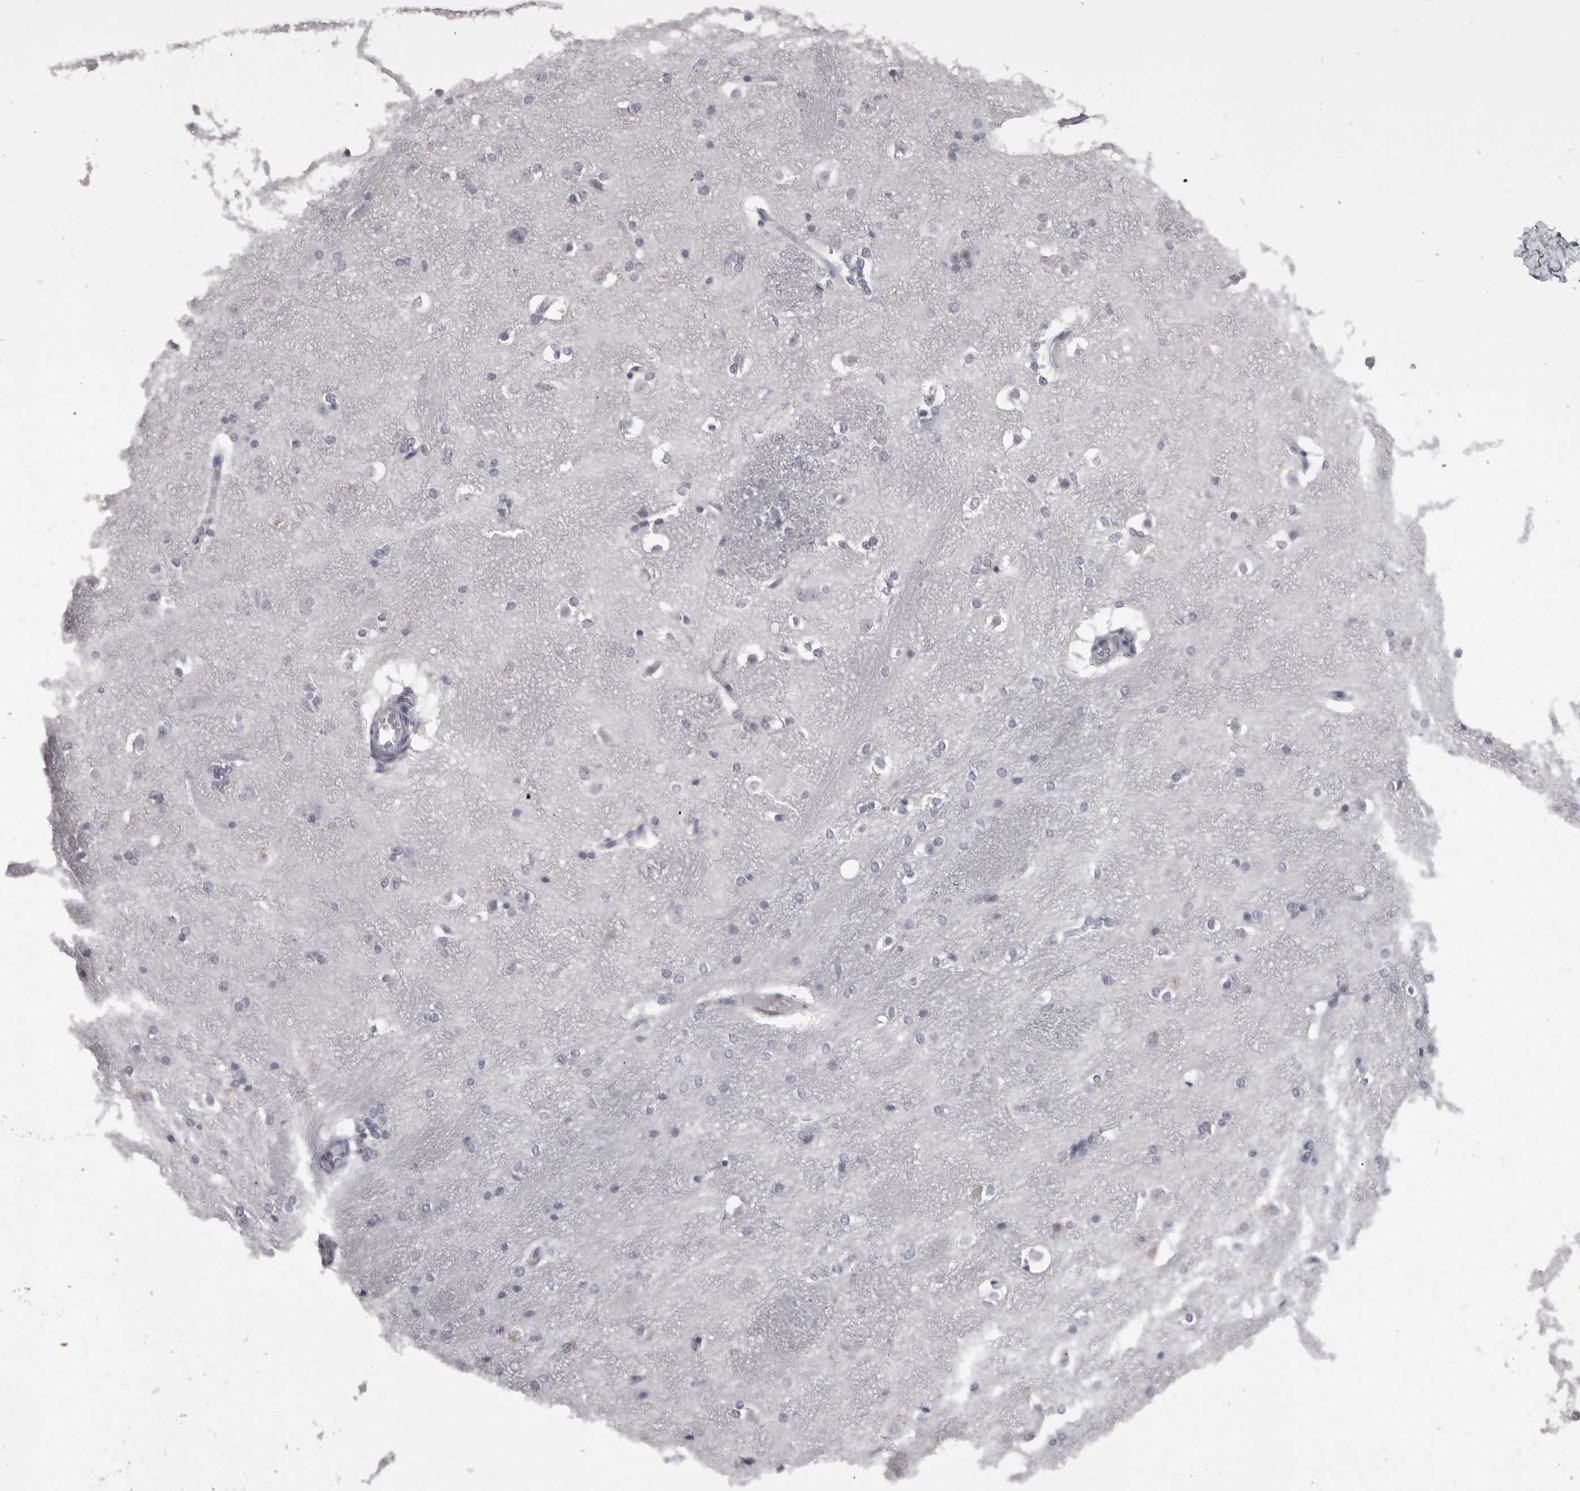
{"staining": {"intensity": "negative", "quantity": "none", "location": "none"}, "tissue": "caudate", "cell_type": "Glial cells", "image_type": "normal", "snomed": [{"axis": "morphology", "description": "Normal tissue, NOS"}, {"axis": "topography", "description": "Lateral ventricle wall"}], "caption": "DAB (3,3'-diaminobenzidine) immunohistochemical staining of normal human caudate demonstrates no significant staining in glial cells. (DAB IHC, high magnification).", "gene": "ITGAL", "patient": {"sex": "female", "age": 19}}